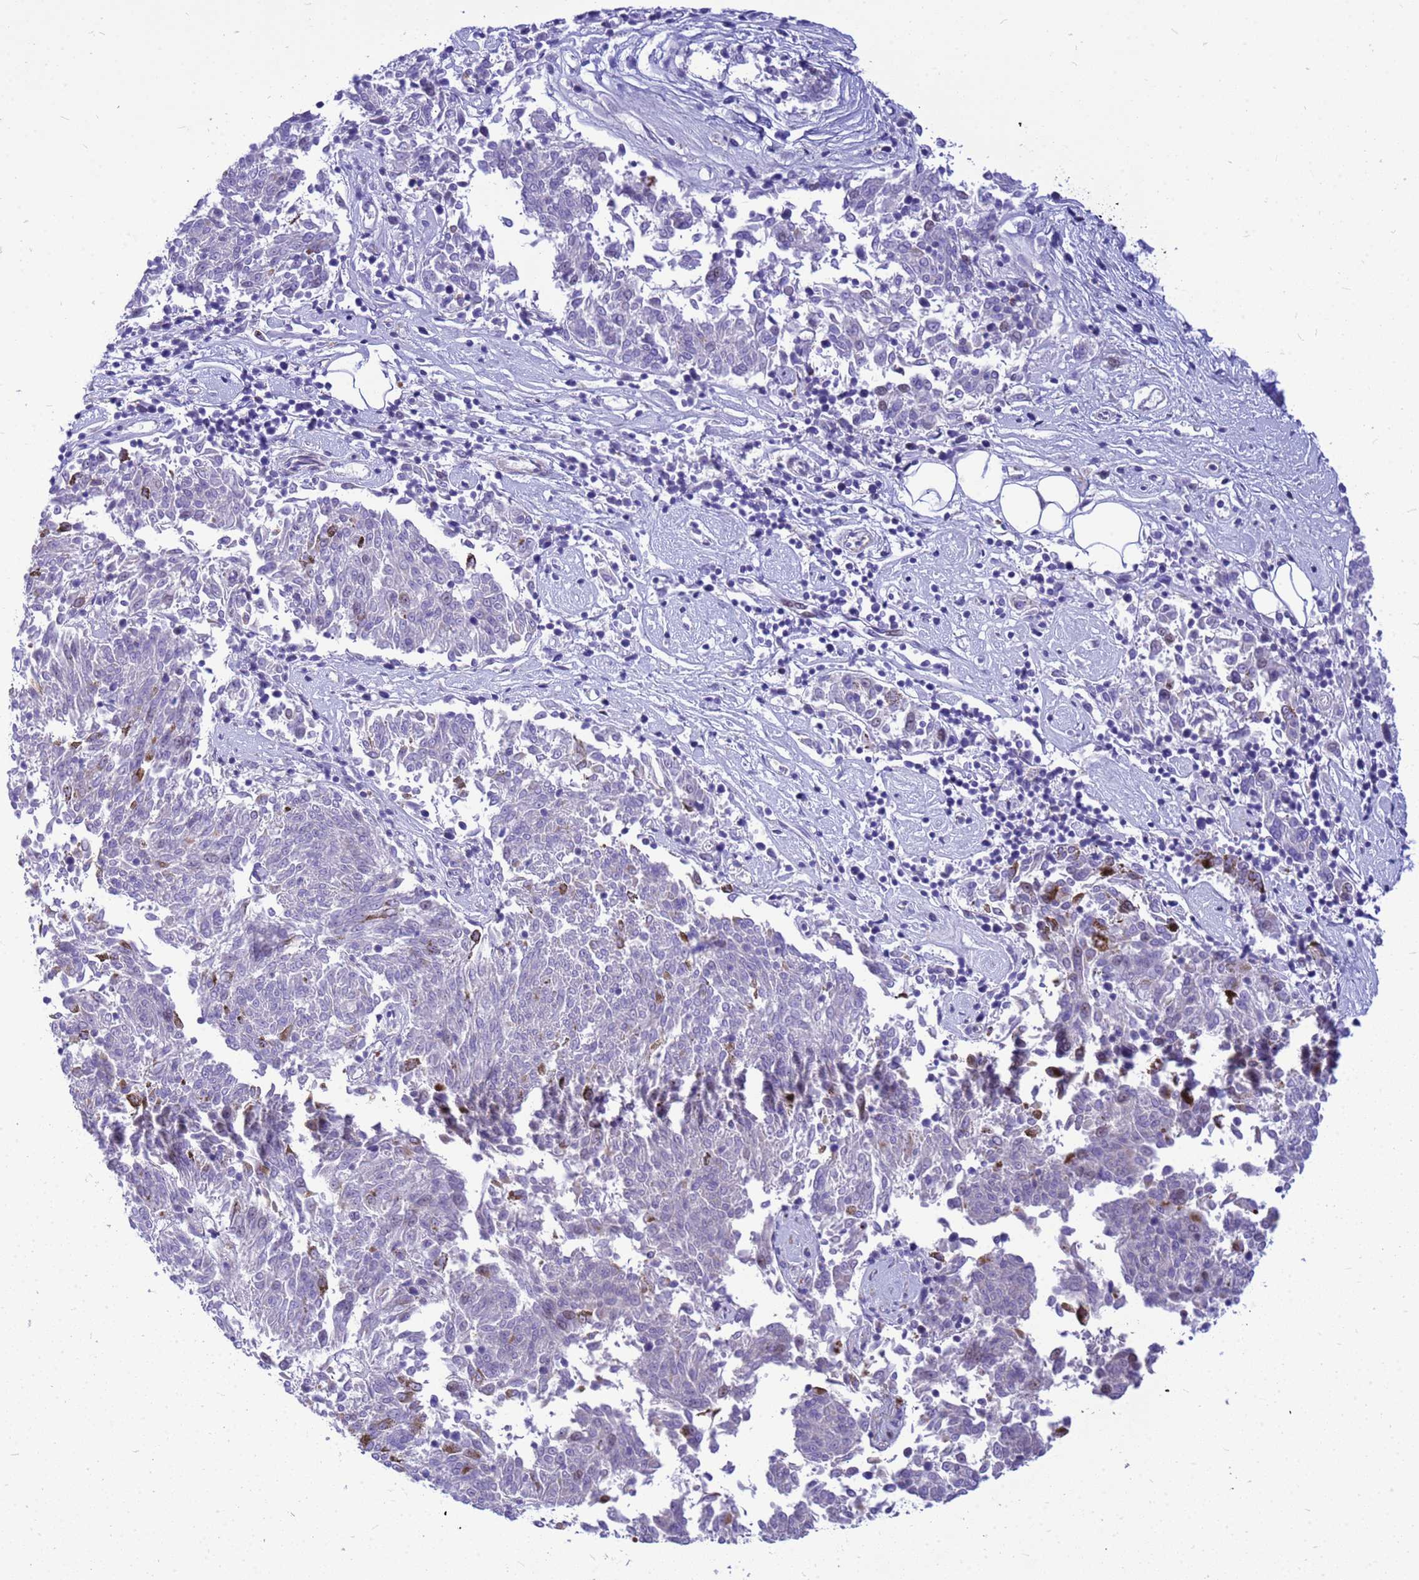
{"staining": {"intensity": "negative", "quantity": "none", "location": "none"}, "tissue": "melanoma", "cell_type": "Tumor cells", "image_type": "cancer", "snomed": [{"axis": "morphology", "description": "Malignant melanoma, NOS"}, {"axis": "topography", "description": "Skin"}], "caption": "Image shows no significant protein positivity in tumor cells of malignant melanoma.", "gene": "ADAMTS7", "patient": {"sex": "female", "age": 72}}